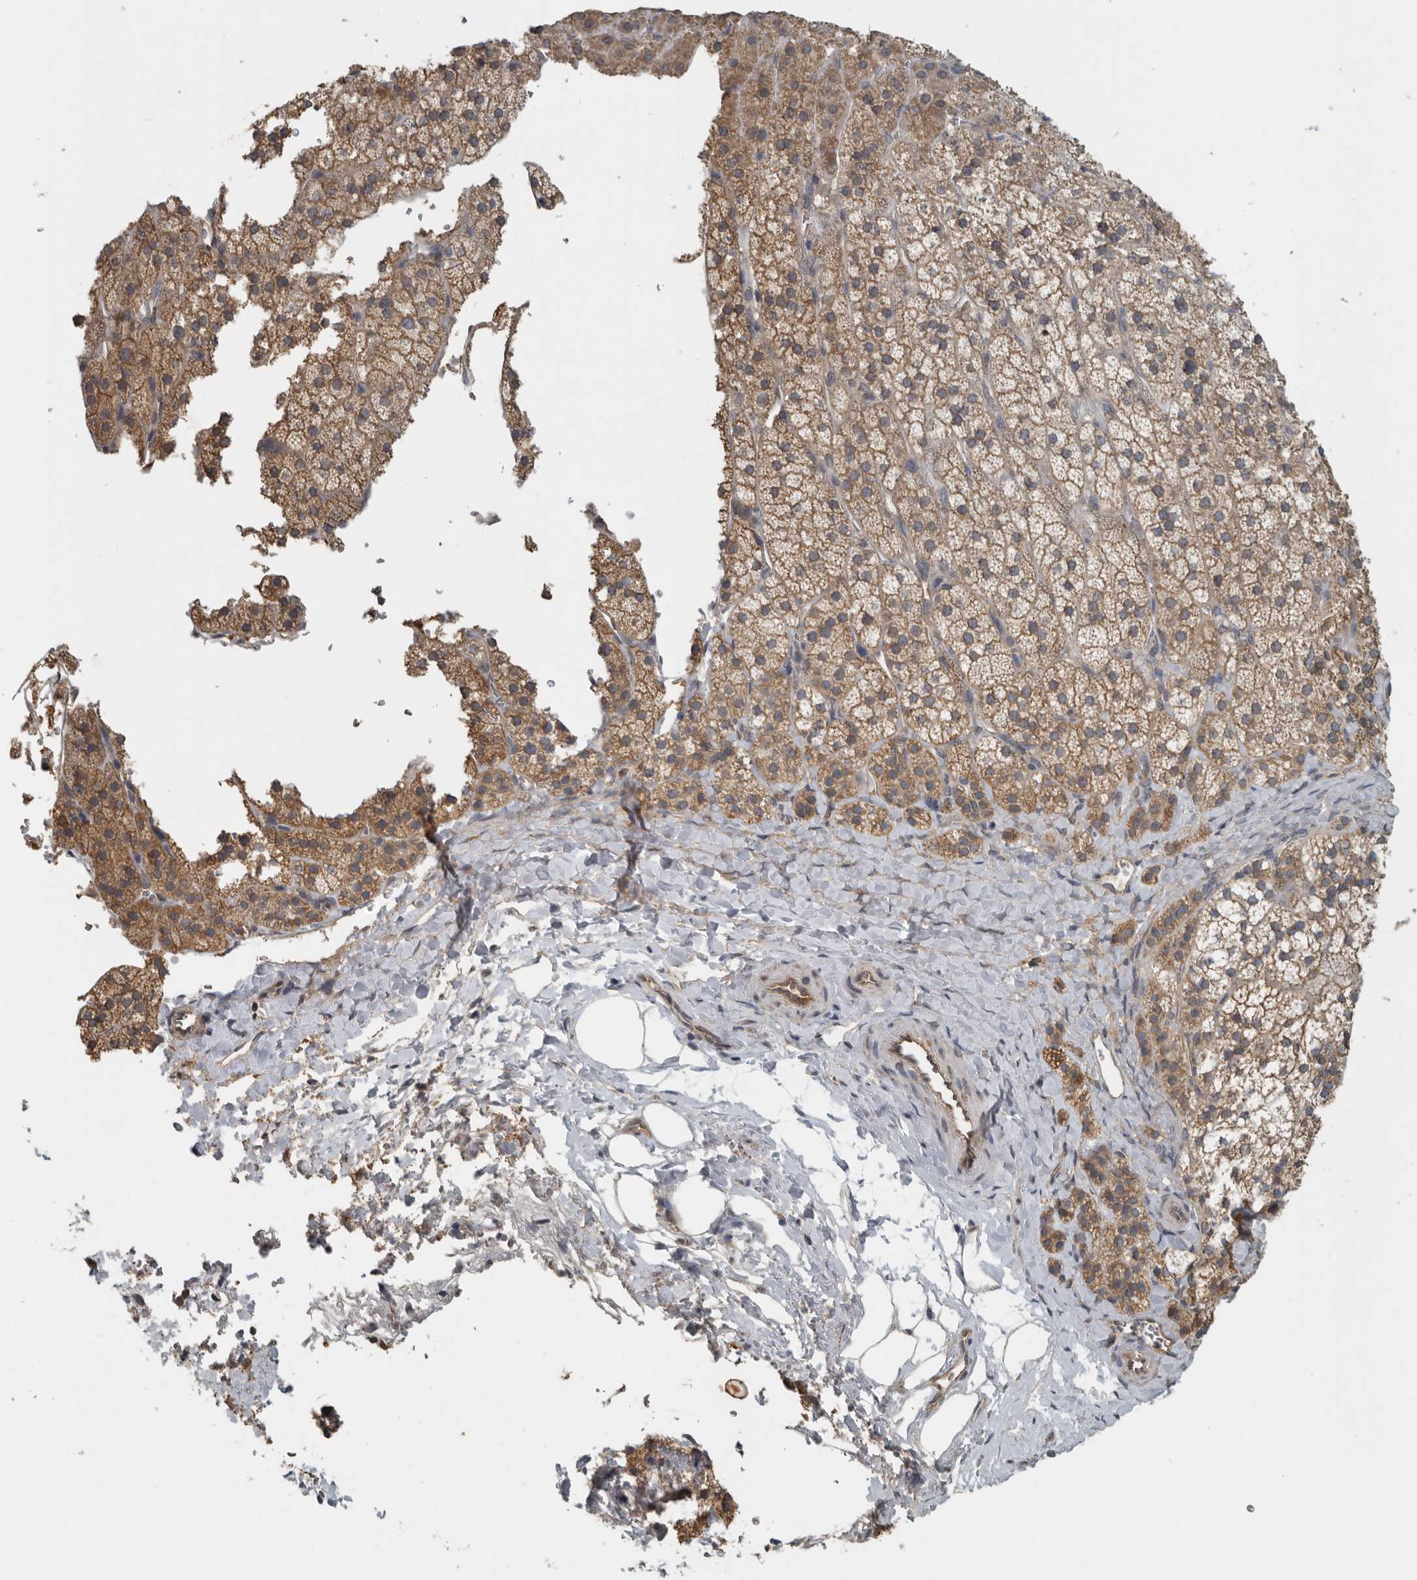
{"staining": {"intensity": "moderate", "quantity": ">75%", "location": "cytoplasmic/membranous"}, "tissue": "adrenal gland", "cell_type": "Glandular cells", "image_type": "normal", "snomed": [{"axis": "morphology", "description": "Normal tissue, NOS"}, {"axis": "topography", "description": "Adrenal gland"}], "caption": "Adrenal gland stained with immunohistochemistry displays moderate cytoplasmic/membranous positivity in about >75% of glandular cells. (DAB (3,3'-diaminobenzidine) = brown stain, brightfield microscopy at high magnification).", "gene": "AFAP1", "patient": {"sex": "female", "age": 44}}